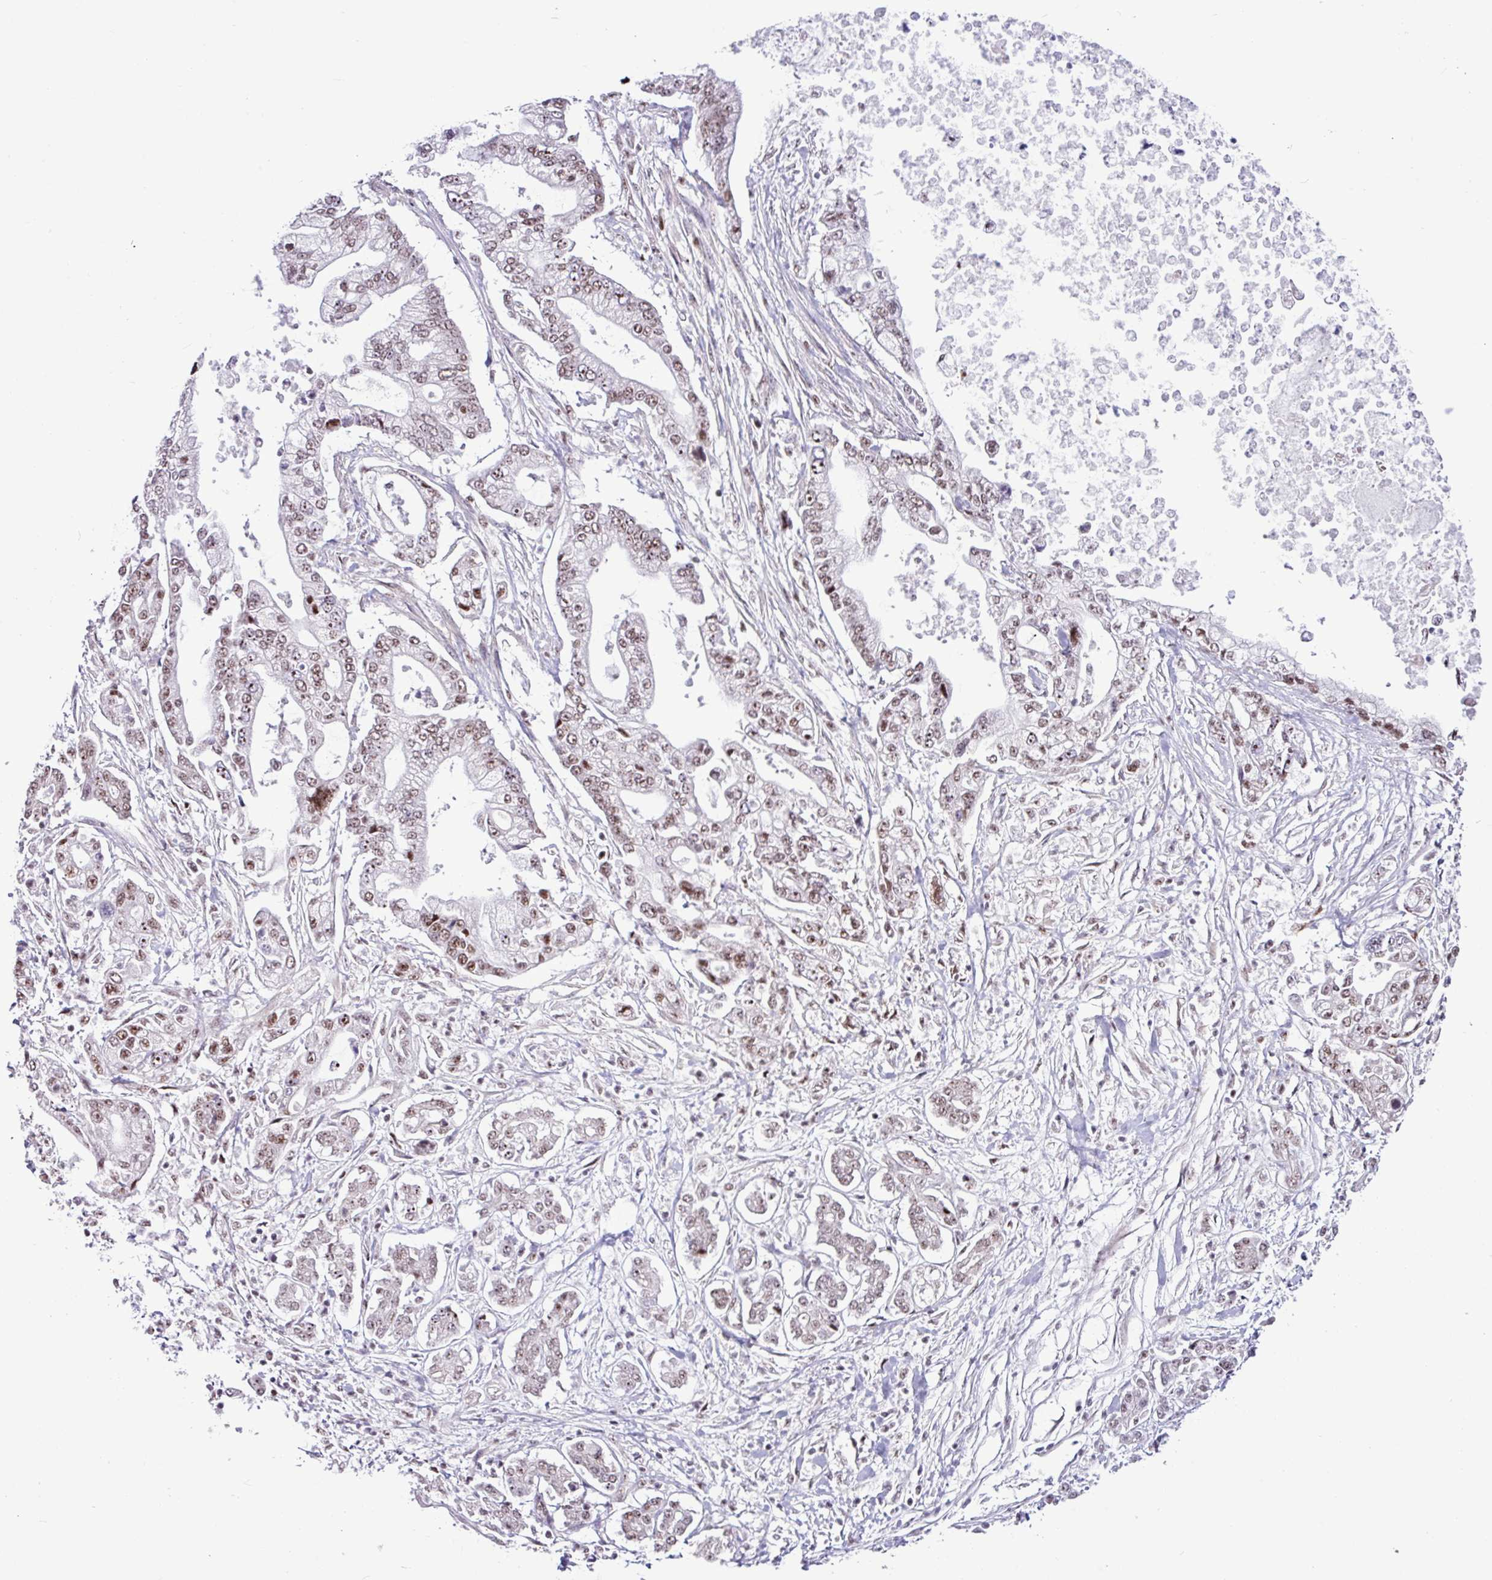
{"staining": {"intensity": "moderate", "quantity": ">75%", "location": "nuclear"}, "tissue": "pancreatic cancer", "cell_type": "Tumor cells", "image_type": "cancer", "snomed": [{"axis": "morphology", "description": "Adenocarcinoma, NOS"}, {"axis": "topography", "description": "Pancreas"}], "caption": "A histopathology image of pancreatic adenocarcinoma stained for a protein shows moderate nuclear brown staining in tumor cells. (DAB (3,3'-diaminobenzidine) IHC, brown staining for protein, blue staining for nuclei).", "gene": "UTP18", "patient": {"sex": "male", "age": 69}}